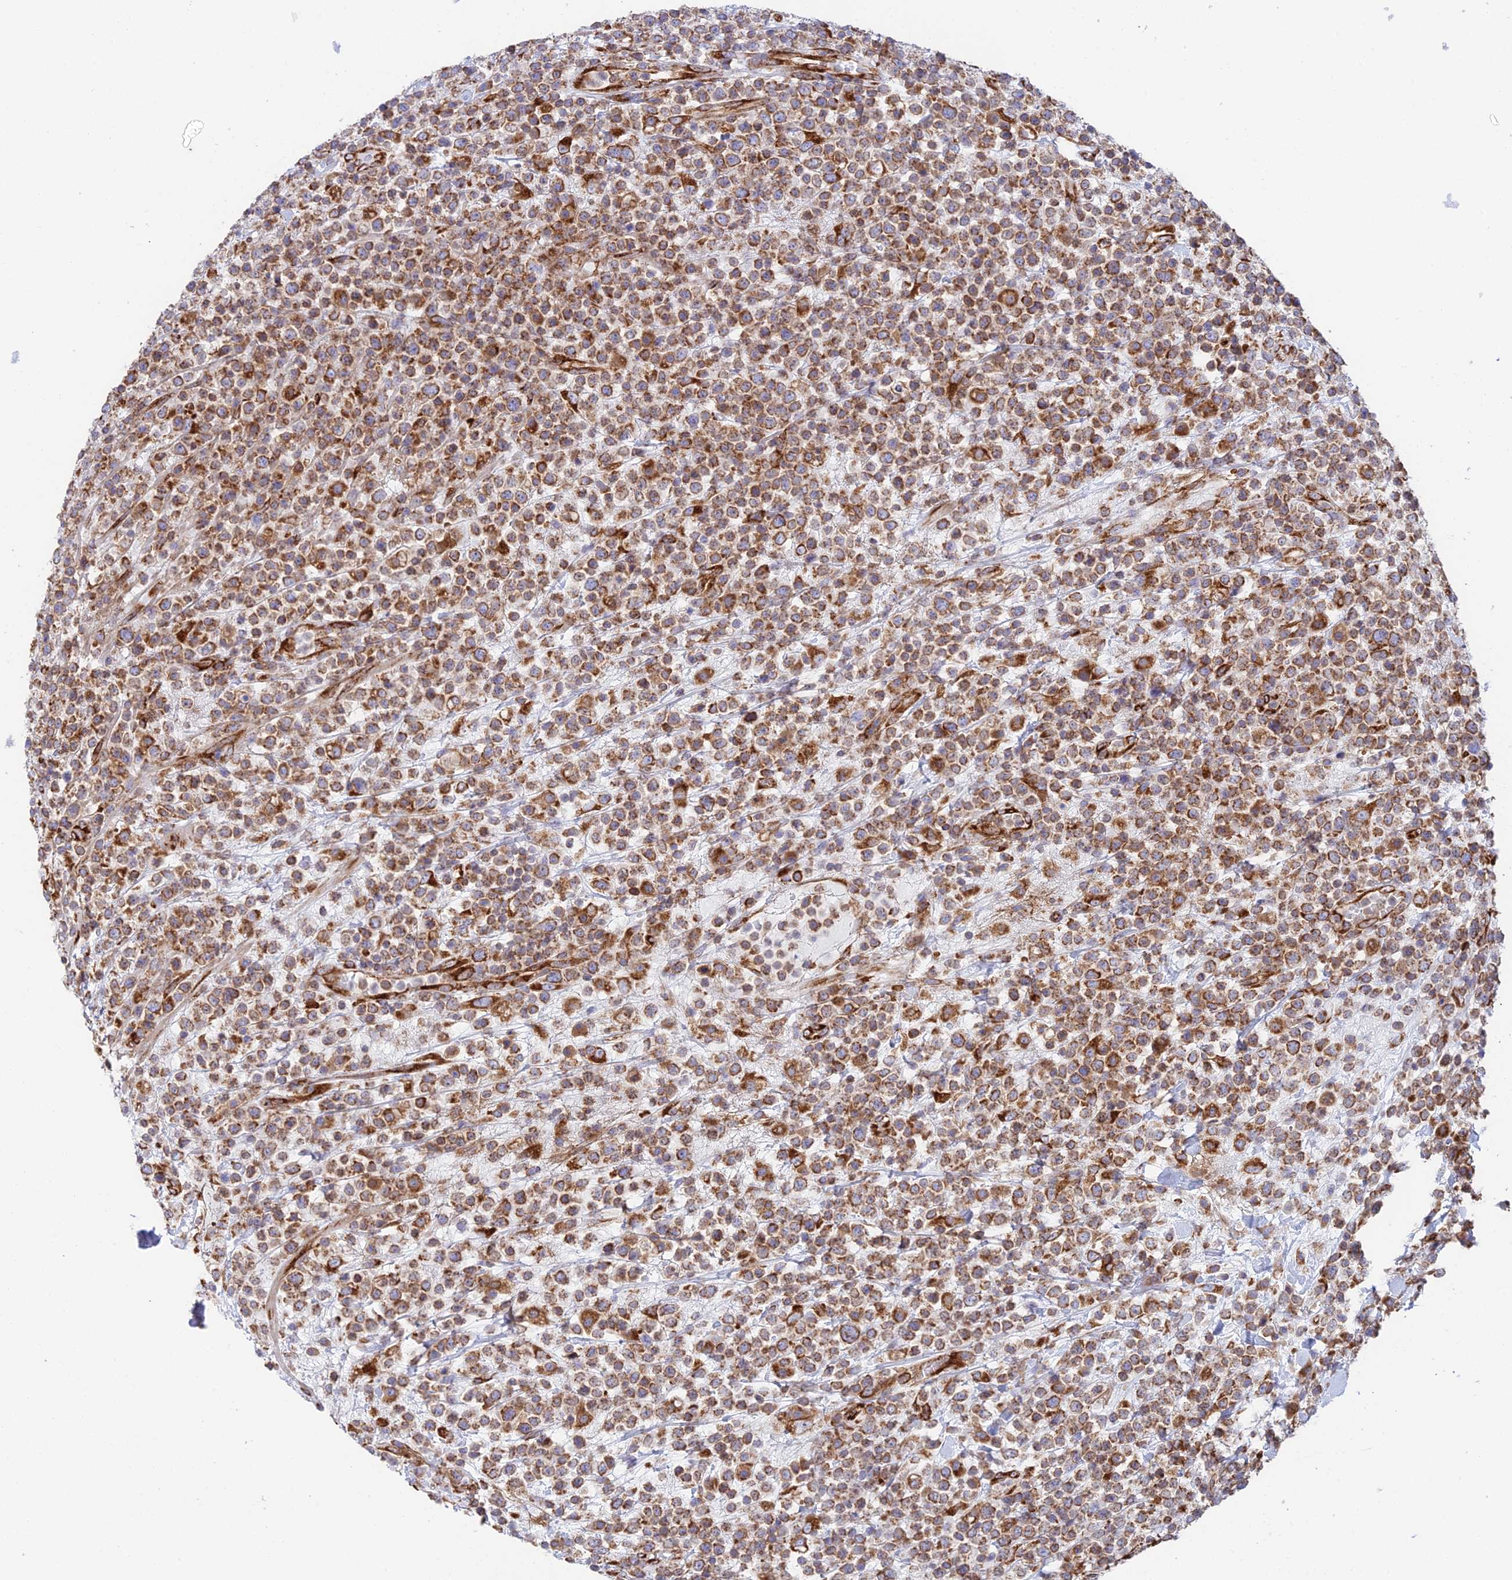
{"staining": {"intensity": "moderate", "quantity": ">75%", "location": "cytoplasmic/membranous"}, "tissue": "lymphoma", "cell_type": "Tumor cells", "image_type": "cancer", "snomed": [{"axis": "morphology", "description": "Malignant lymphoma, non-Hodgkin's type, High grade"}, {"axis": "topography", "description": "Colon"}], "caption": "Human lymphoma stained with a brown dye reveals moderate cytoplasmic/membranous positive expression in approximately >75% of tumor cells.", "gene": "CCDC69", "patient": {"sex": "female", "age": 53}}